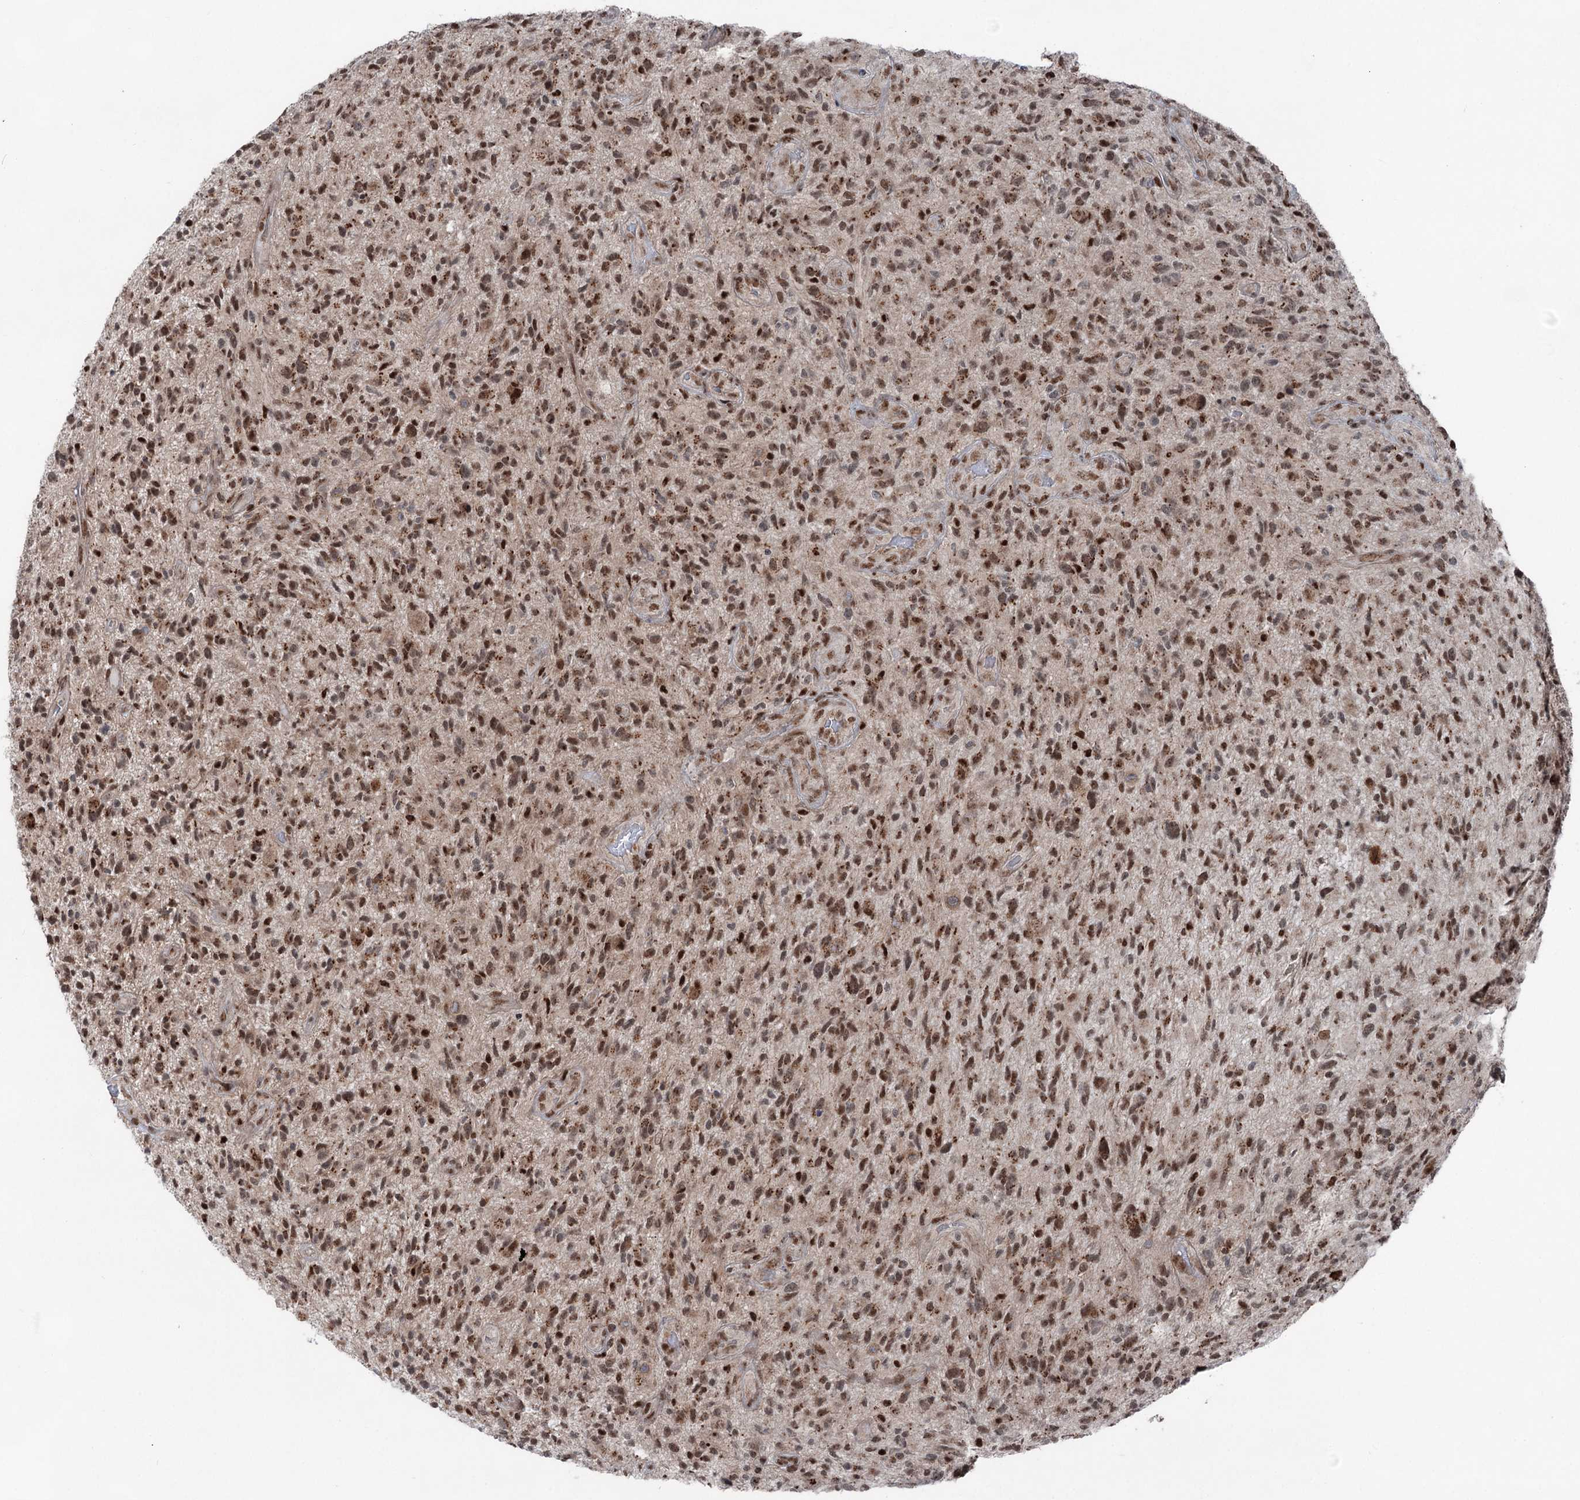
{"staining": {"intensity": "moderate", "quantity": ">75%", "location": "nuclear"}, "tissue": "glioma", "cell_type": "Tumor cells", "image_type": "cancer", "snomed": [{"axis": "morphology", "description": "Glioma, malignant, High grade"}, {"axis": "topography", "description": "Brain"}], "caption": "IHC image of neoplastic tissue: human glioma stained using immunohistochemistry demonstrates medium levels of moderate protein expression localized specifically in the nuclear of tumor cells, appearing as a nuclear brown color.", "gene": "ZCCHC8", "patient": {"sex": "male", "age": 47}}